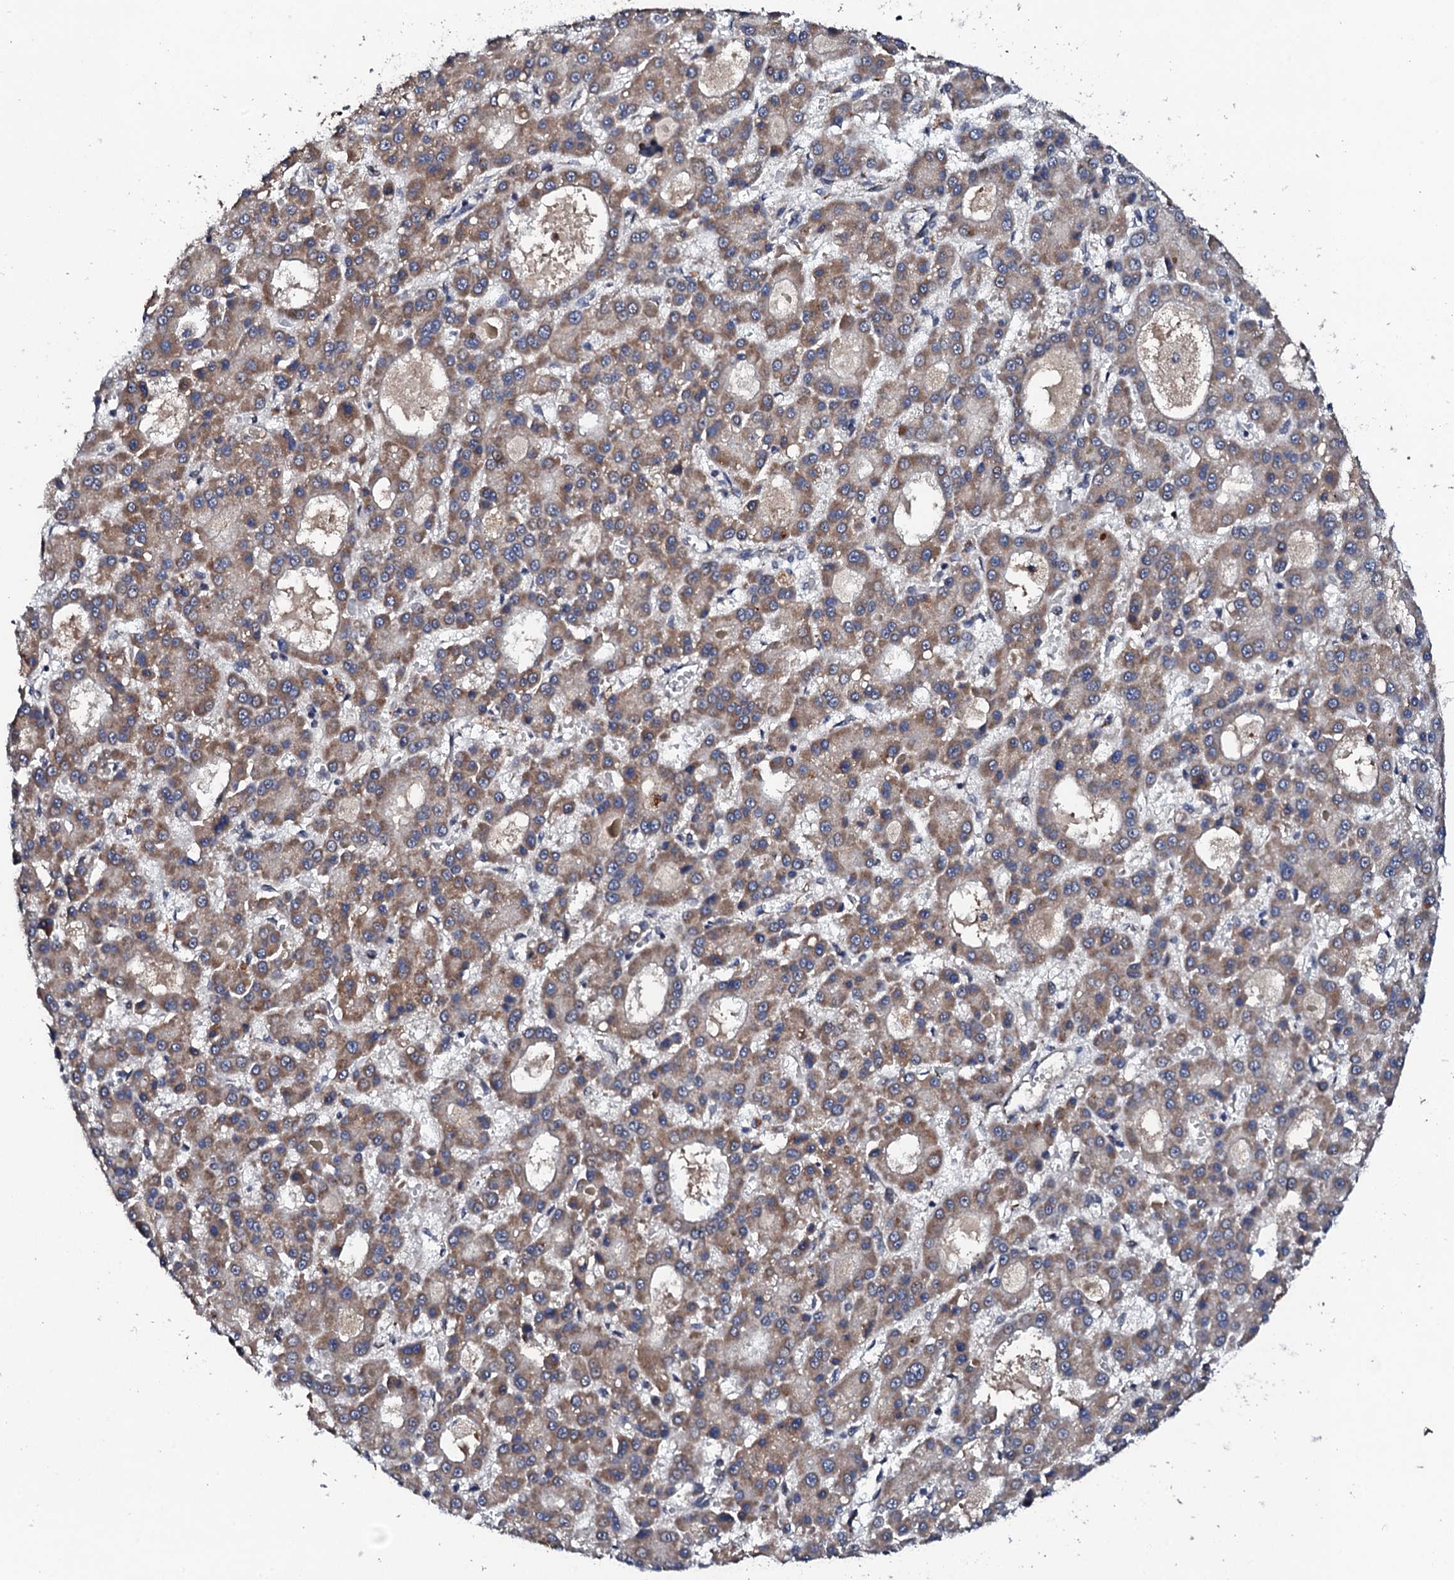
{"staining": {"intensity": "weak", "quantity": ">75%", "location": "cytoplasmic/membranous"}, "tissue": "liver cancer", "cell_type": "Tumor cells", "image_type": "cancer", "snomed": [{"axis": "morphology", "description": "Carcinoma, Hepatocellular, NOS"}, {"axis": "topography", "description": "Liver"}], "caption": "Immunohistochemistry (IHC) image of hepatocellular carcinoma (liver) stained for a protein (brown), which demonstrates low levels of weak cytoplasmic/membranous staining in about >75% of tumor cells.", "gene": "MTIF3", "patient": {"sex": "male", "age": 70}}